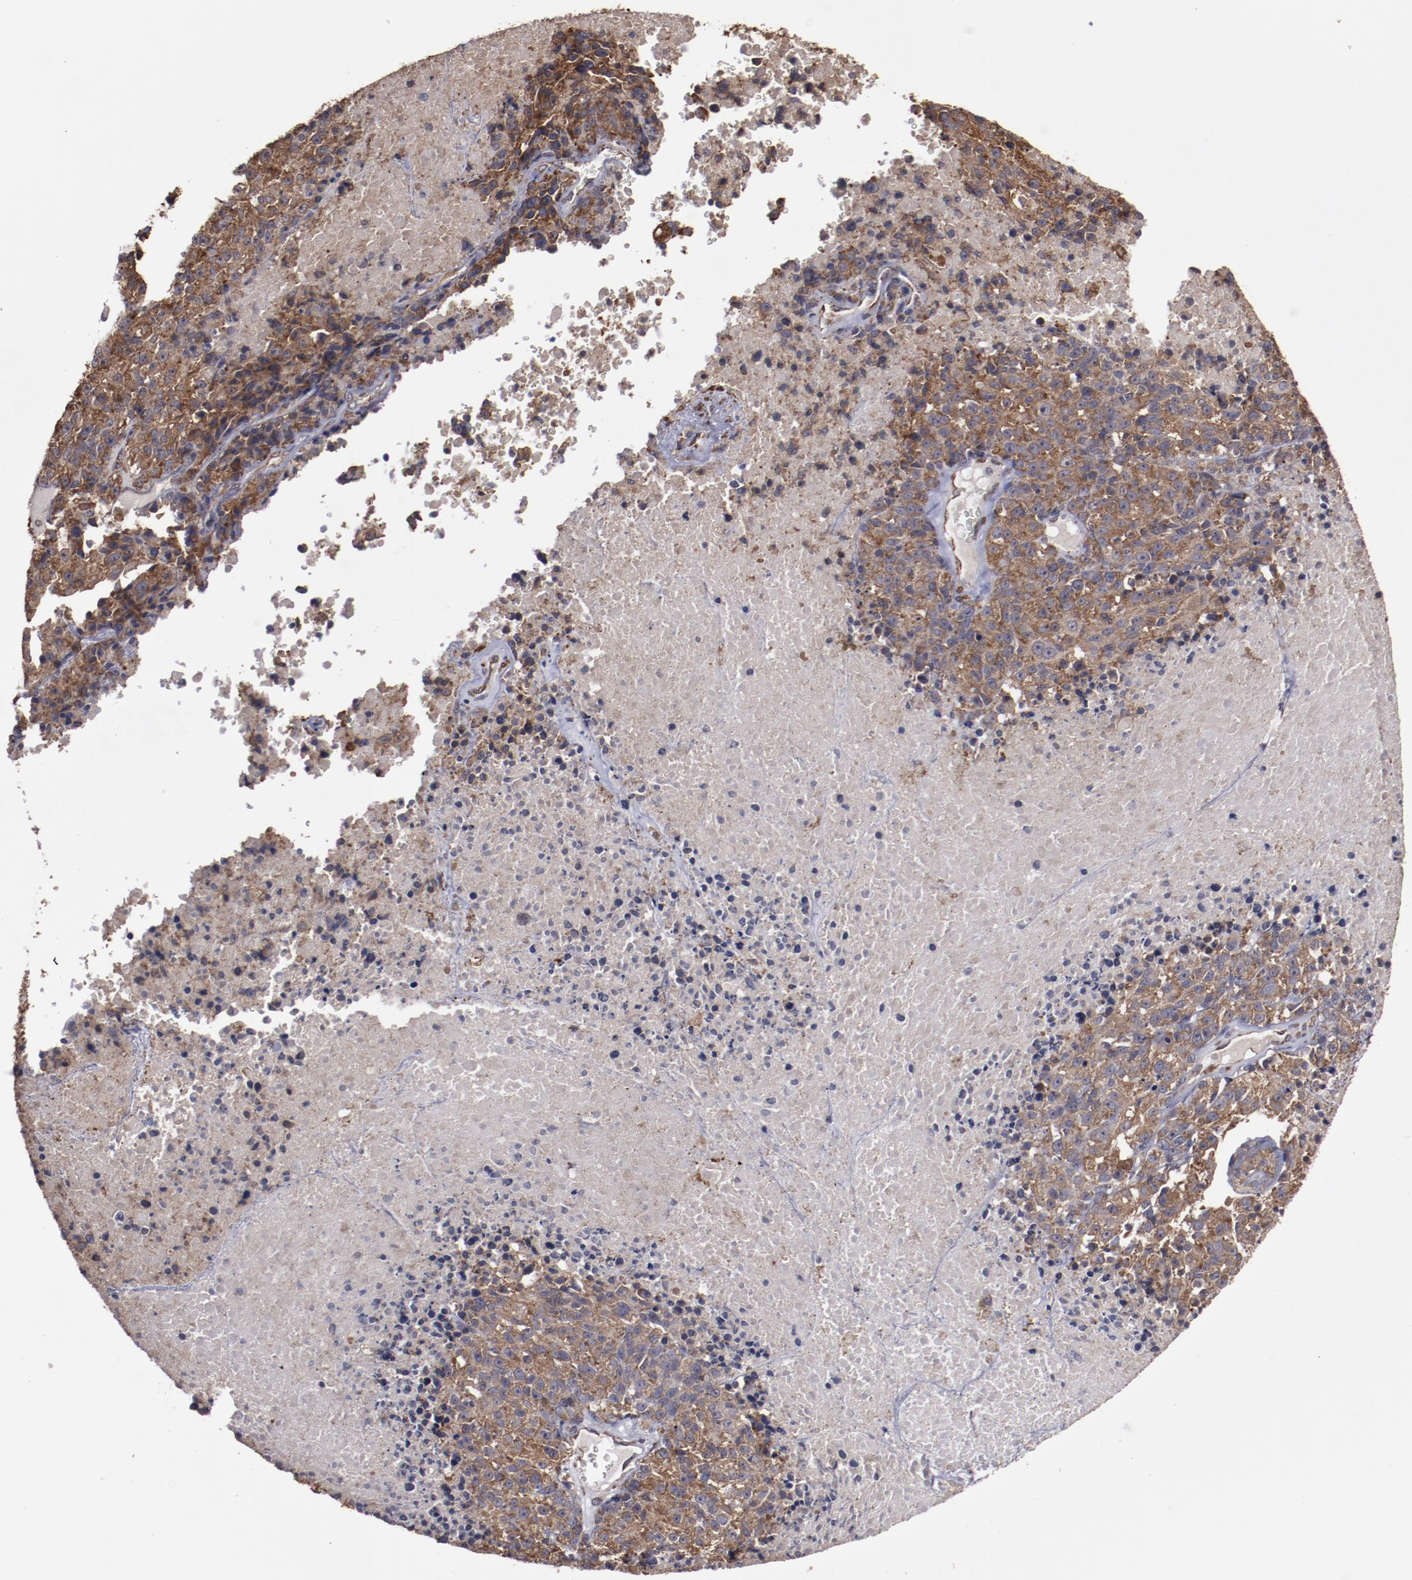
{"staining": {"intensity": "strong", "quantity": ">75%", "location": "cytoplasmic/membranous"}, "tissue": "melanoma", "cell_type": "Tumor cells", "image_type": "cancer", "snomed": [{"axis": "morphology", "description": "Malignant melanoma, Metastatic site"}, {"axis": "topography", "description": "Cerebral cortex"}], "caption": "Melanoma stained for a protein exhibits strong cytoplasmic/membranous positivity in tumor cells. (Brightfield microscopy of DAB IHC at high magnification).", "gene": "RPS4Y1", "patient": {"sex": "female", "age": 52}}